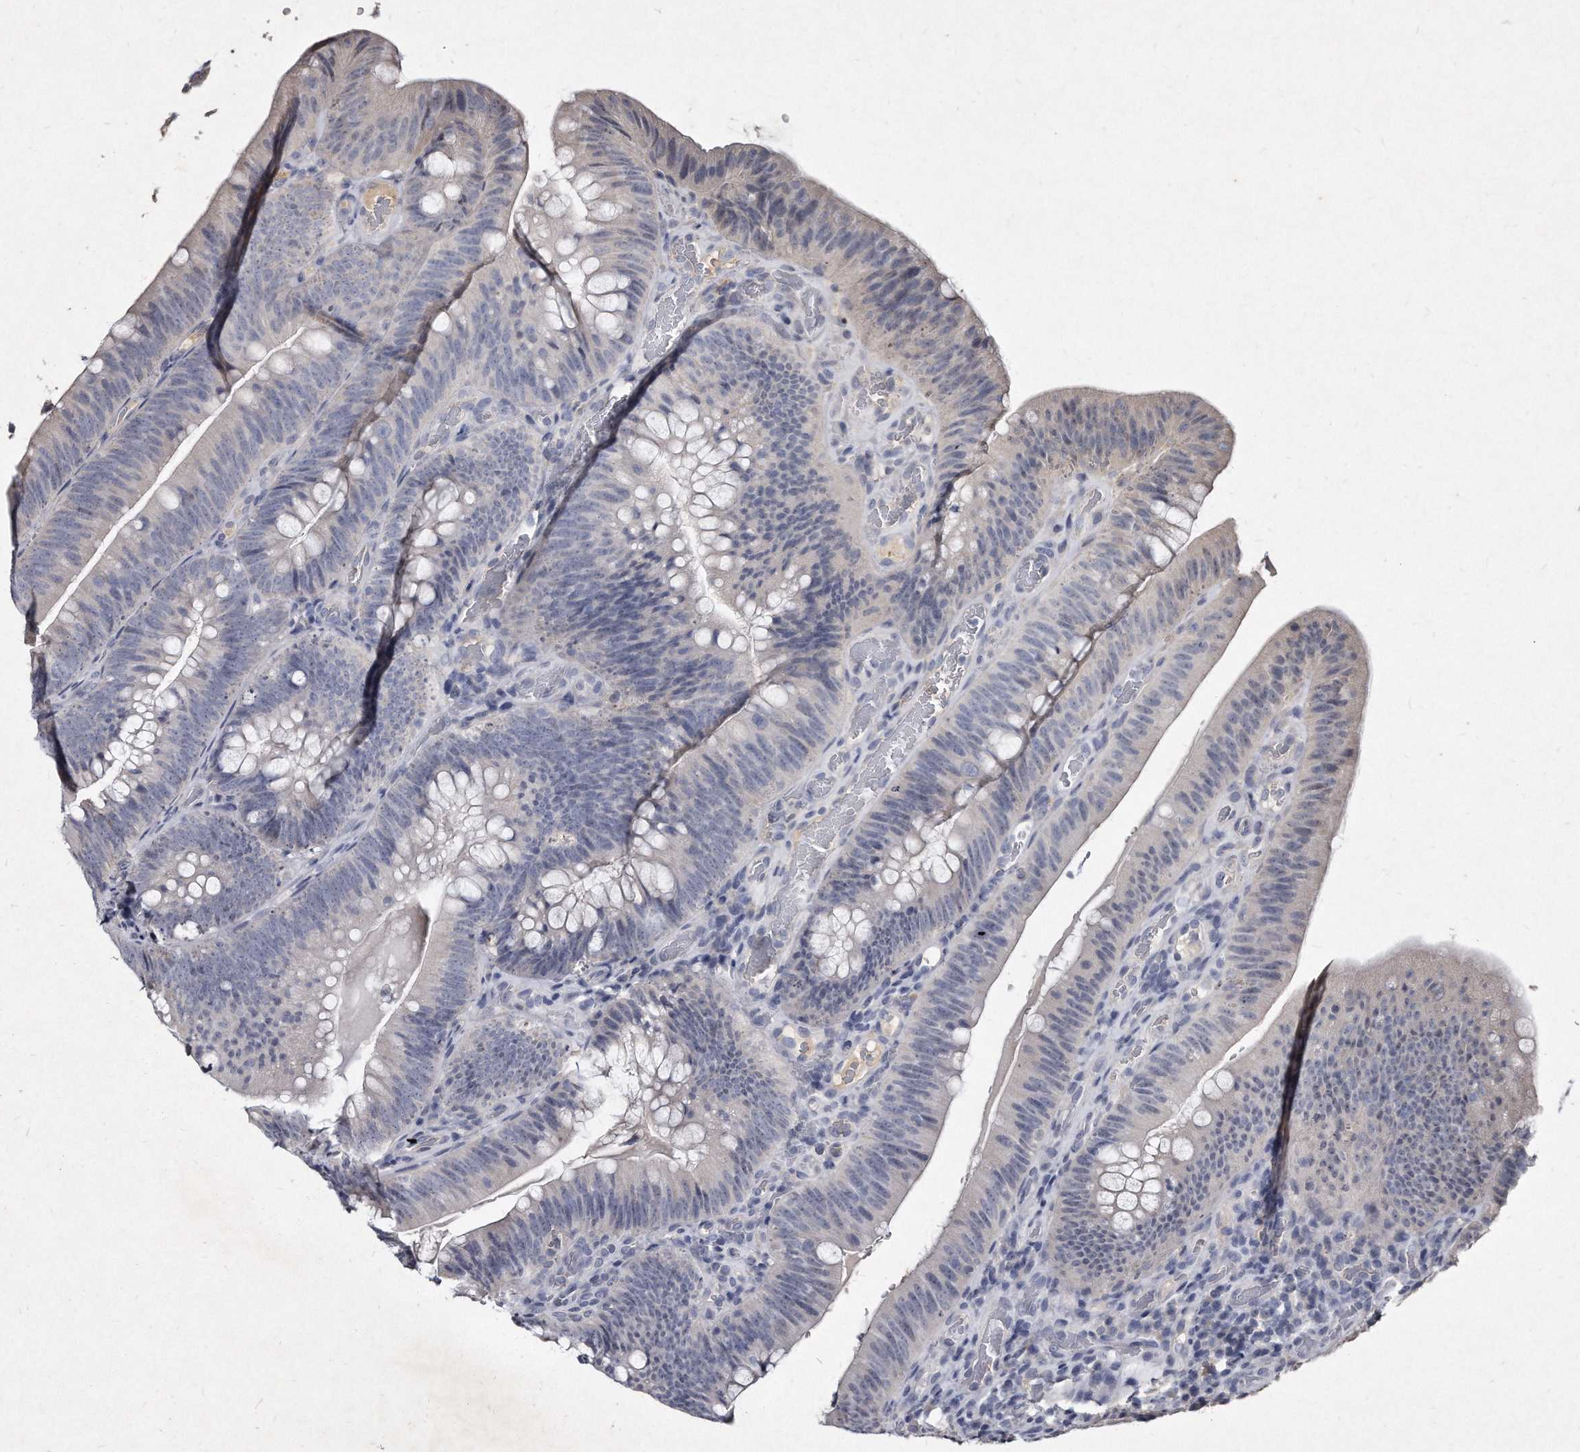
{"staining": {"intensity": "negative", "quantity": "none", "location": "none"}, "tissue": "colorectal cancer", "cell_type": "Tumor cells", "image_type": "cancer", "snomed": [{"axis": "morphology", "description": "Normal tissue, NOS"}, {"axis": "topography", "description": "Colon"}], "caption": "Colorectal cancer was stained to show a protein in brown. There is no significant expression in tumor cells.", "gene": "KLHDC3", "patient": {"sex": "female", "age": 82}}